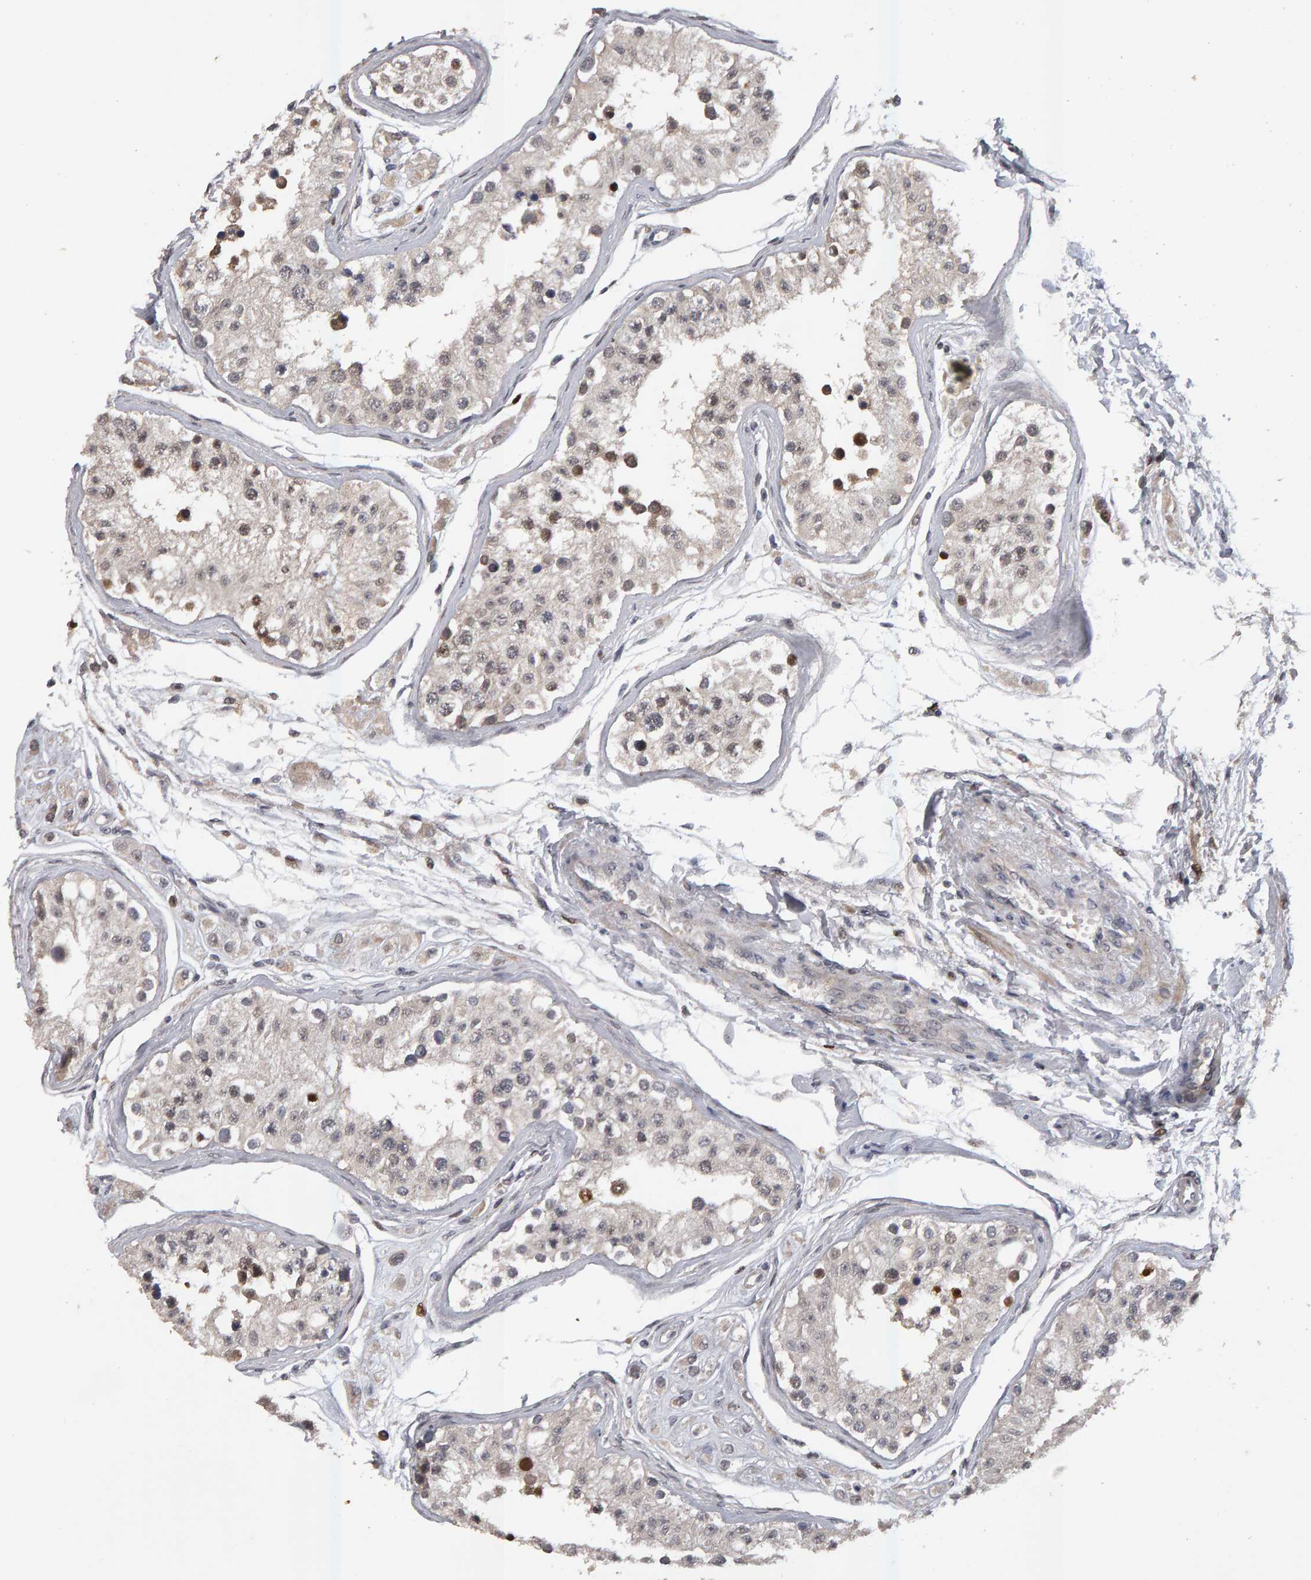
{"staining": {"intensity": "moderate", "quantity": "25%-75%", "location": "cytoplasmic/membranous,nuclear"}, "tissue": "testis", "cell_type": "Cells in seminiferous ducts", "image_type": "normal", "snomed": [{"axis": "morphology", "description": "Normal tissue, NOS"}, {"axis": "morphology", "description": "Adenocarcinoma, metastatic, NOS"}, {"axis": "topography", "description": "Testis"}], "caption": "Approximately 25%-75% of cells in seminiferous ducts in normal human testis demonstrate moderate cytoplasmic/membranous,nuclear protein expression as visualized by brown immunohistochemical staining.", "gene": "IPO8", "patient": {"sex": "male", "age": 26}}